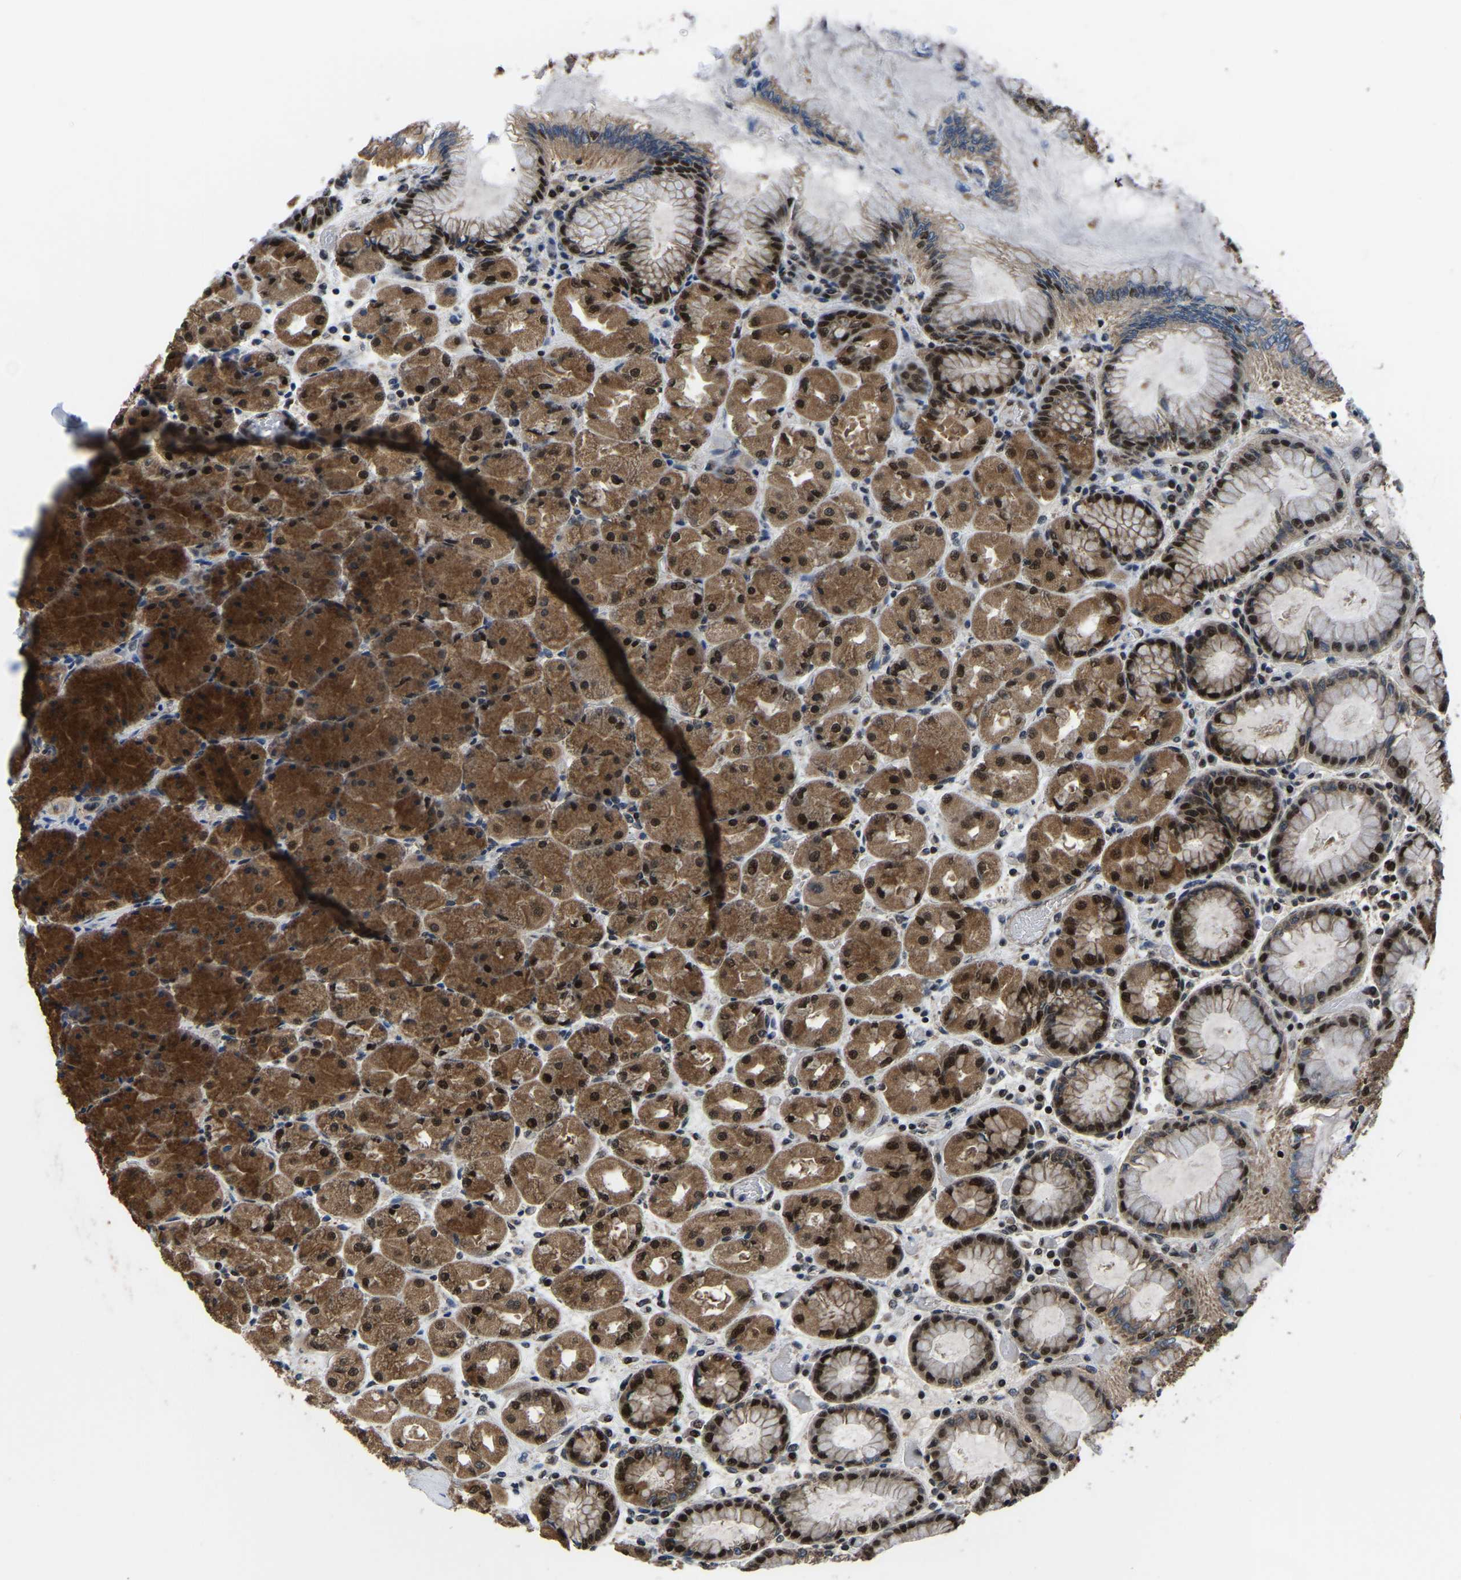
{"staining": {"intensity": "strong", "quantity": ">75%", "location": "cytoplasmic/membranous,nuclear"}, "tissue": "stomach", "cell_type": "Glandular cells", "image_type": "normal", "snomed": [{"axis": "morphology", "description": "Normal tissue, NOS"}, {"axis": "topography", "description": "Stomach, upper"}], "caption": "Immunohistochemical staining of normal stomach demonstrates strong cytoplasmic/membranous,nuclear protein staining in about >75% of glandular cells. The protein of interest is stained brown, and the nuclei are stained in blue (DAB (3,3'-diaminobenzidine) IHC with brightfield microscopy, high magnification).", "gene": "DFFA", "patient": {"sex": "female", "age": 56}}